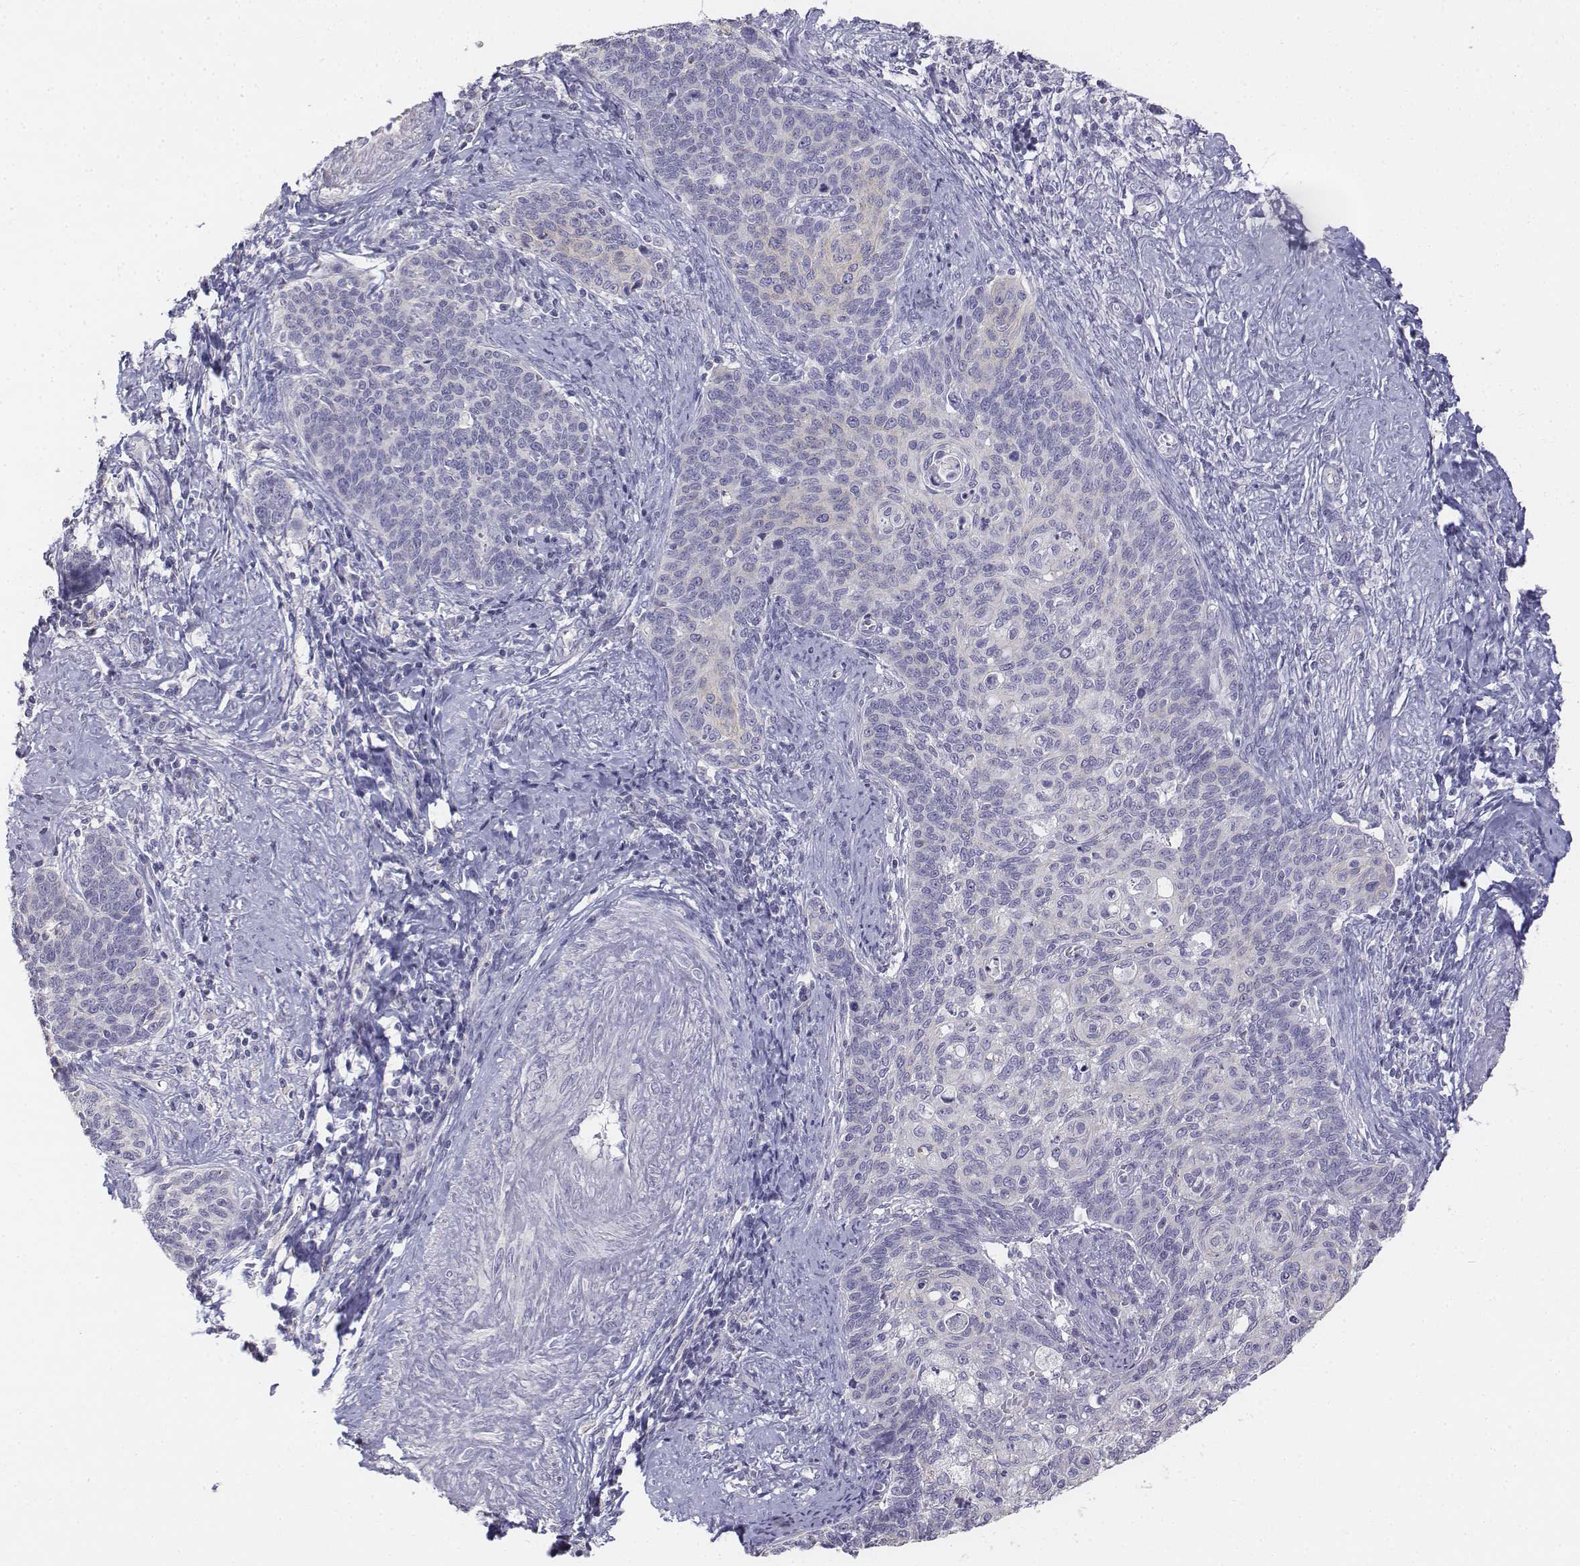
{"staining": {"intensity": "negative", "quantity": "none", "location": "none"}, "tissue": "cervical cancer", "cell_type": "Tumor cells", "image_type": "cancer", "snomed": [{"axis": "morphology", "description": "Normal tissue, NOS"}, {"axis": "morphology", "description": "Squamous cell carcinoma, NOS"}, {"axis": "topography", "description": "Cervix"}], "caption": "Cervical cancer was stained to show a protein in brown. There is no significant staining in tumor cells.", "gene": "LGSN", "patient": {"sex": "female", "age": 39}}